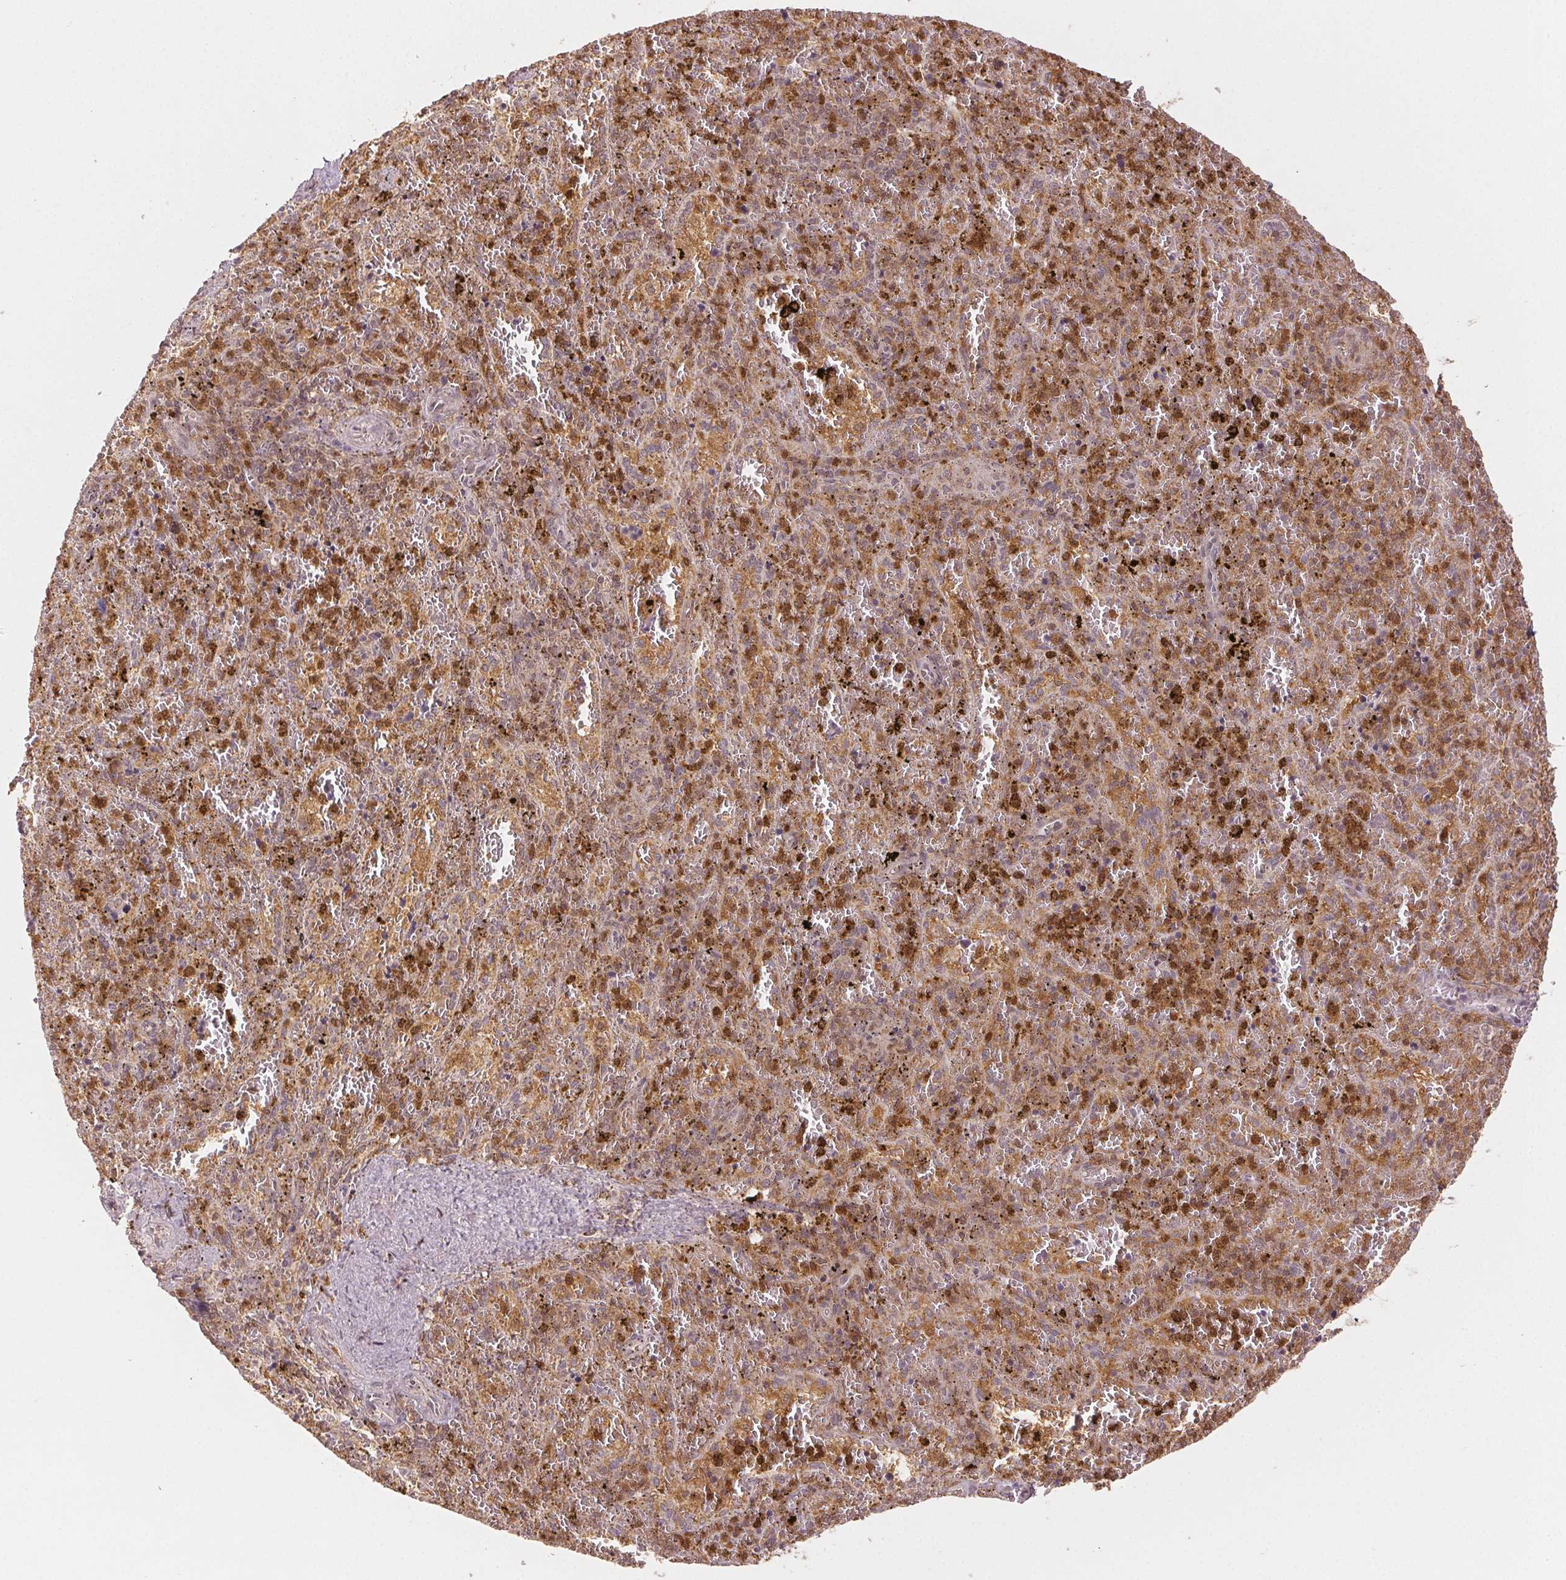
{"staining": {"intensity": "moderate", "quantity": "25%-75%", "location": "cytoplasmic/membranous,nuclear"}, "tissue": "spleen", "cell_type": "Cells in red pulp", "image_type": "normal", "snomed": [{"axis": "morphology", "description": "Normal tissue, NOS"}, {"axis": "topography", "description": "Spleen"}], "caption": "The histopathology image demonstrates immunohistochemical staining of unremarkable spleen. There is moderate cytoplasmic/membranous,nuclear staining is seen in about 25%-75% of cells in red pulp. (IHC, brightfield microscopy, high magnification).", "gene": "MAPK14", "patient": {"sex": "female", "age": 50}}